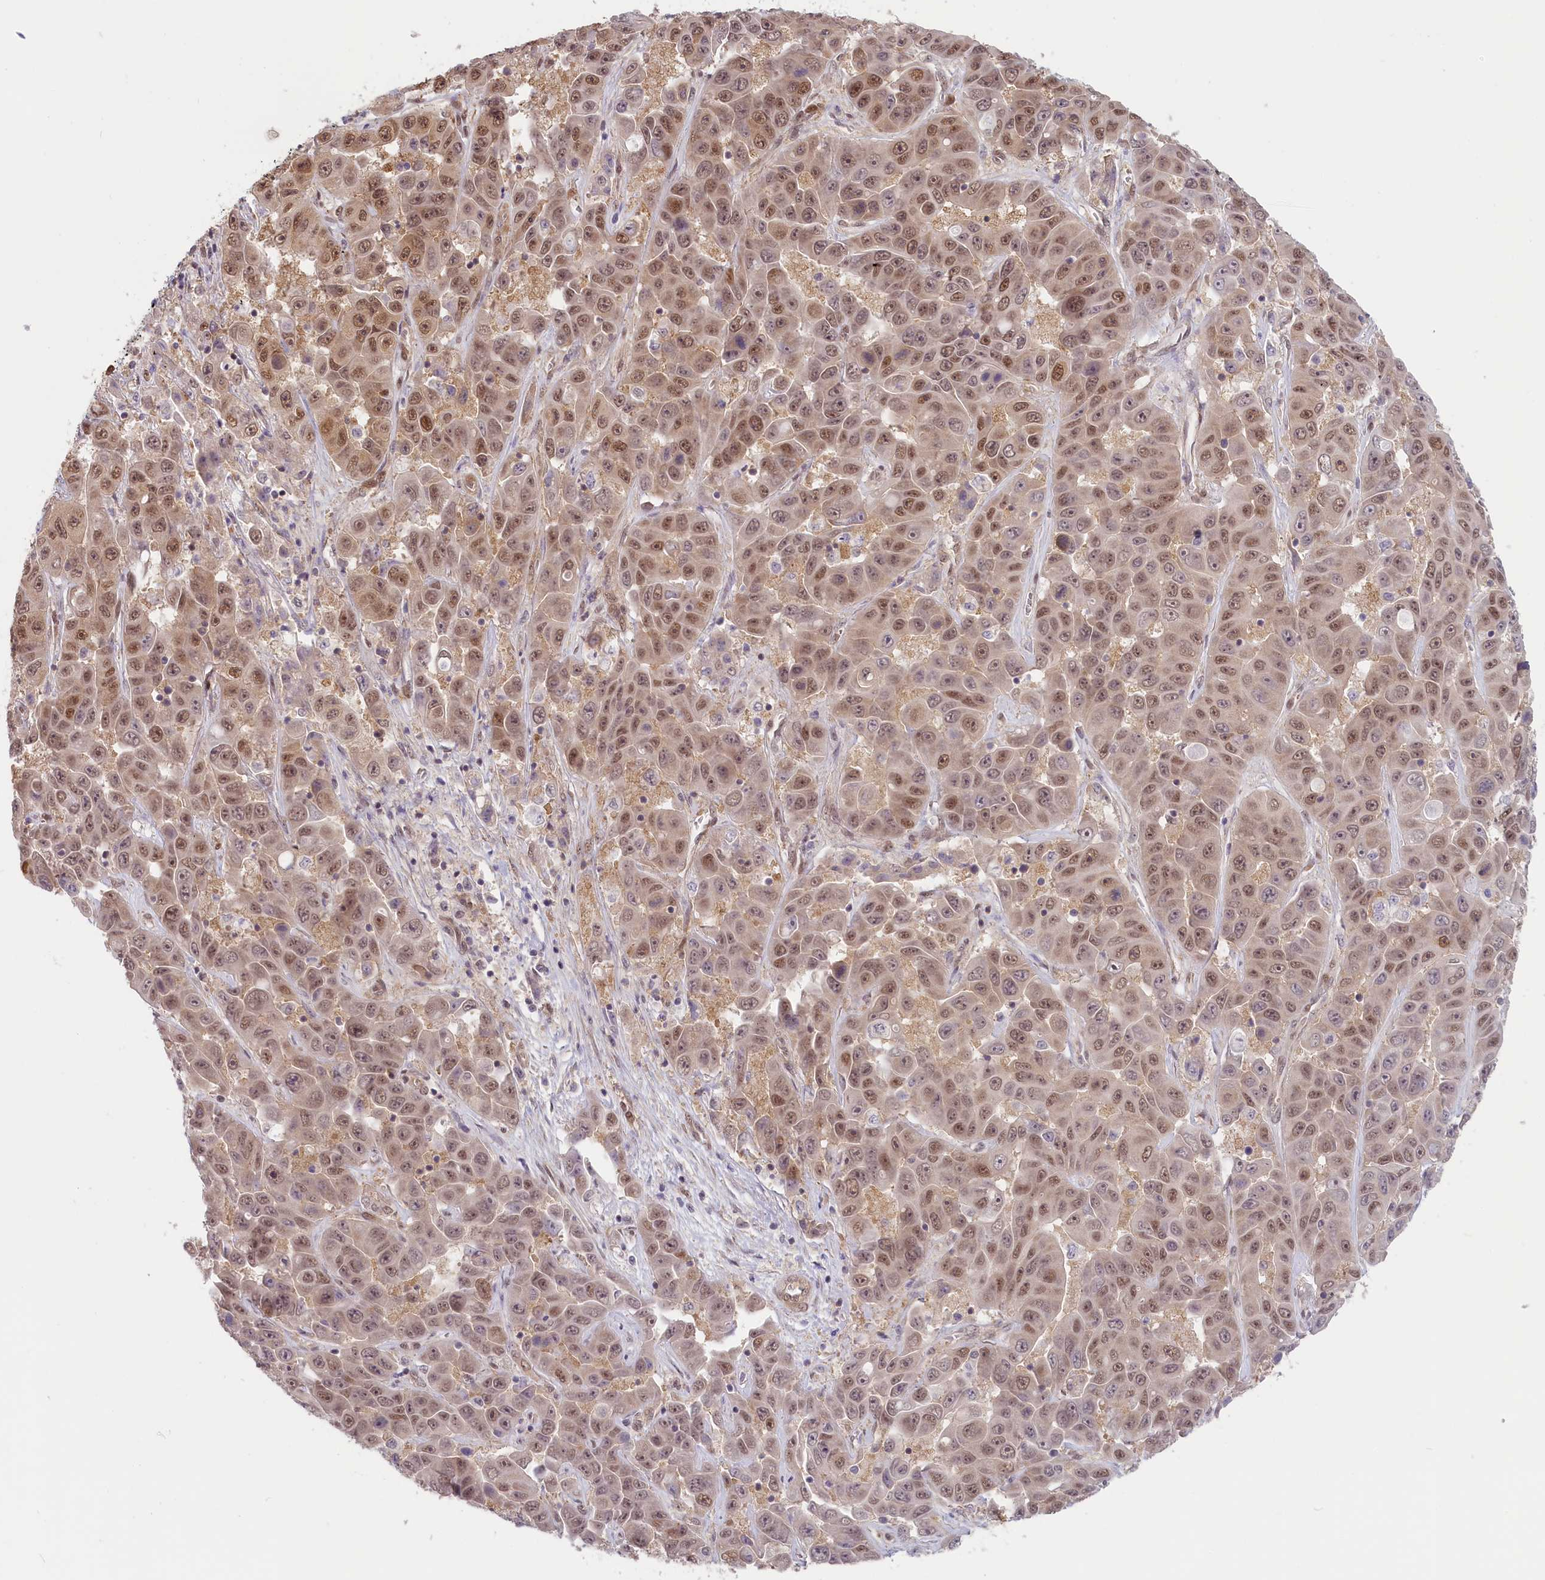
{"staining": {"intensity": "moderate", "quantity": ">75%", "location": "nuclear"}, "tissue": "liver cancer", "cell_type": "Tumor cells", "image_type": "cancer", "snomed": [{"axis": "morphology", "description": "Cholangiocarcinoma"}, {"axis": "topography", "description": "Liver"}], "caption": "Human cholangiocarcinoma (liver) stained with a brown dye demonstrates moderate nuclear positive staining in about >75% of tumor cells.", "gene": "C19orf44", "patient": {"sex": "female", "age": 52}}